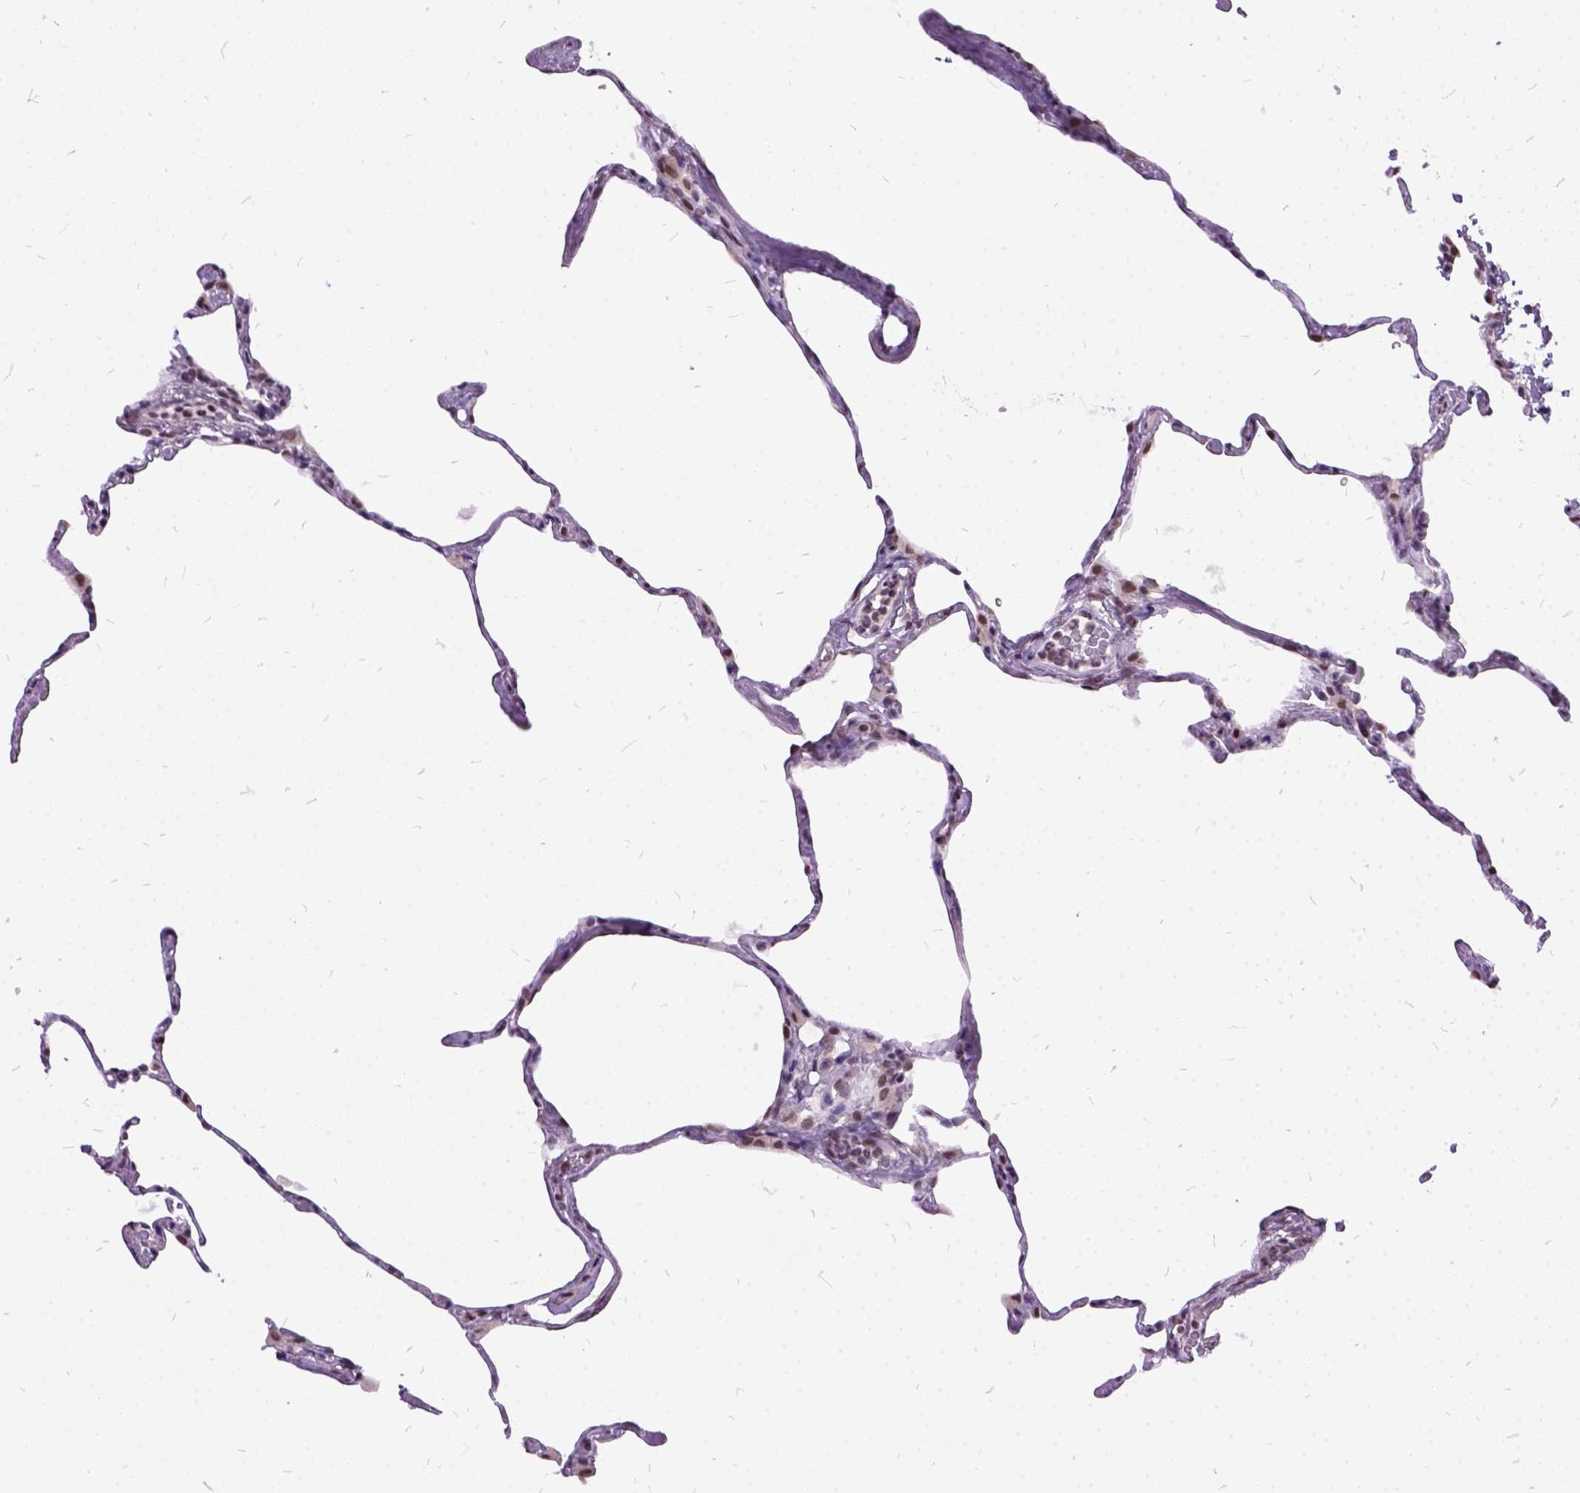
{"staining": {"intensity": "moderate", "quantity": ">75%", "location": "nuclear"}, "tissue": "lung", "cell_type": "Alveolar cells", "image_type": "normal", "snomed": [{"axis": "morphology", "description": "Normal tissue, NOS"}, {"axis": "topography", "description": "Lung"}], "caption": "Approximately >75% of alveolar cells in unremarkable lung exhibit moderate nuclear protein expression as visualized by brown immunohistochemical staining.", "gene": "ORC5", "patient": {"sex": "male", "age": 65}}